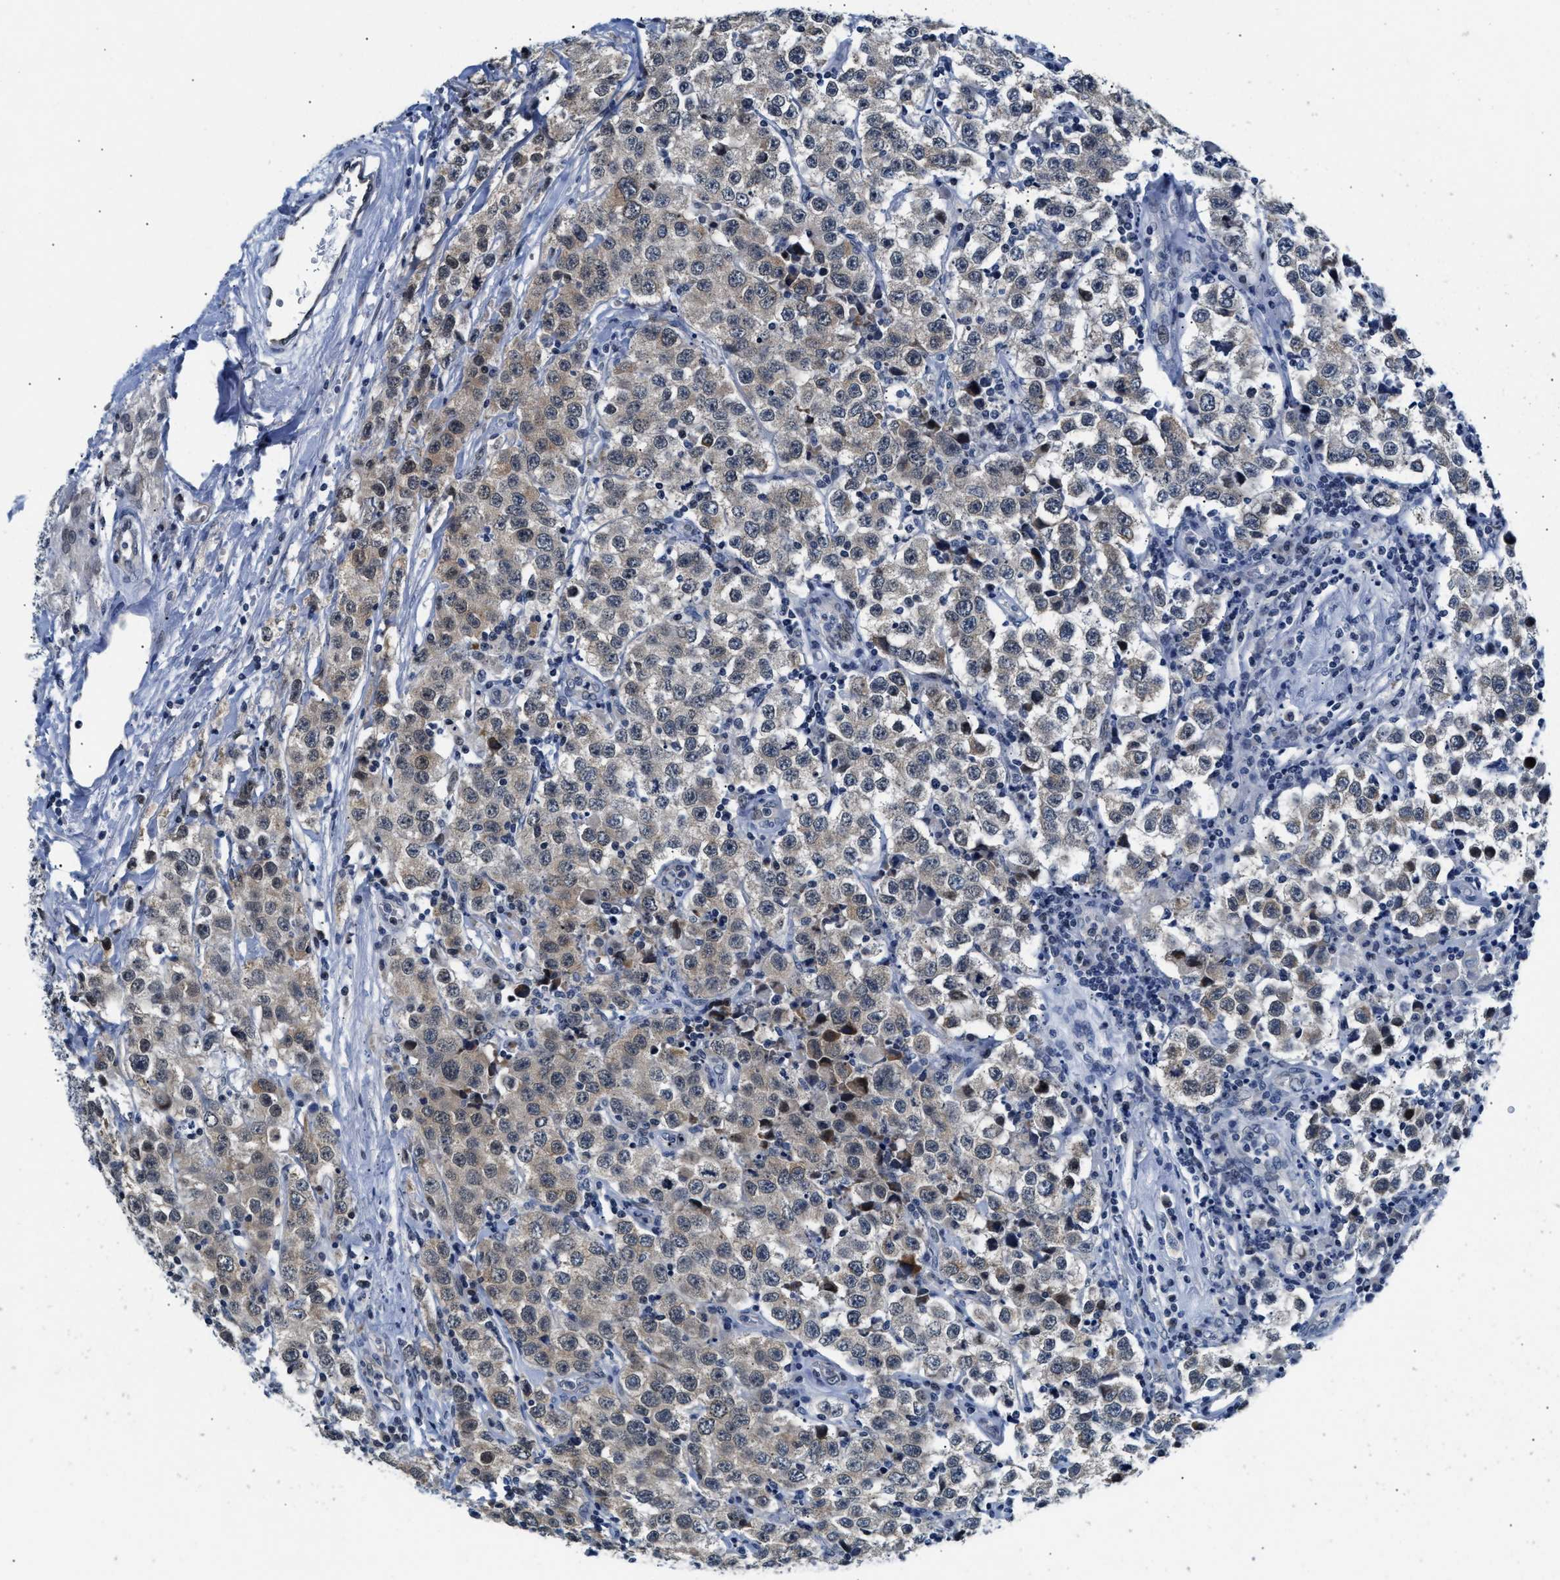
{"staining": {"intensity": "weak", "quantity": "25%-75%", "location": "cytoplasmic/membranous"}, "tissue": "testis cancer", "cell_type": "Tumor cells", "image_type": "cancer", "snomed": [{"axis": "morphology", "description": "Seminoma, NOS"}, {"axis": "topography", "description": "Testis"}], "caption": "An image of testis cancer stained for a protein exhibits weak cytoplasmic/membranous brown staining in tumor cells.", "gene": "PPM1H", "patient": {"sex": "male", "age": 52}}